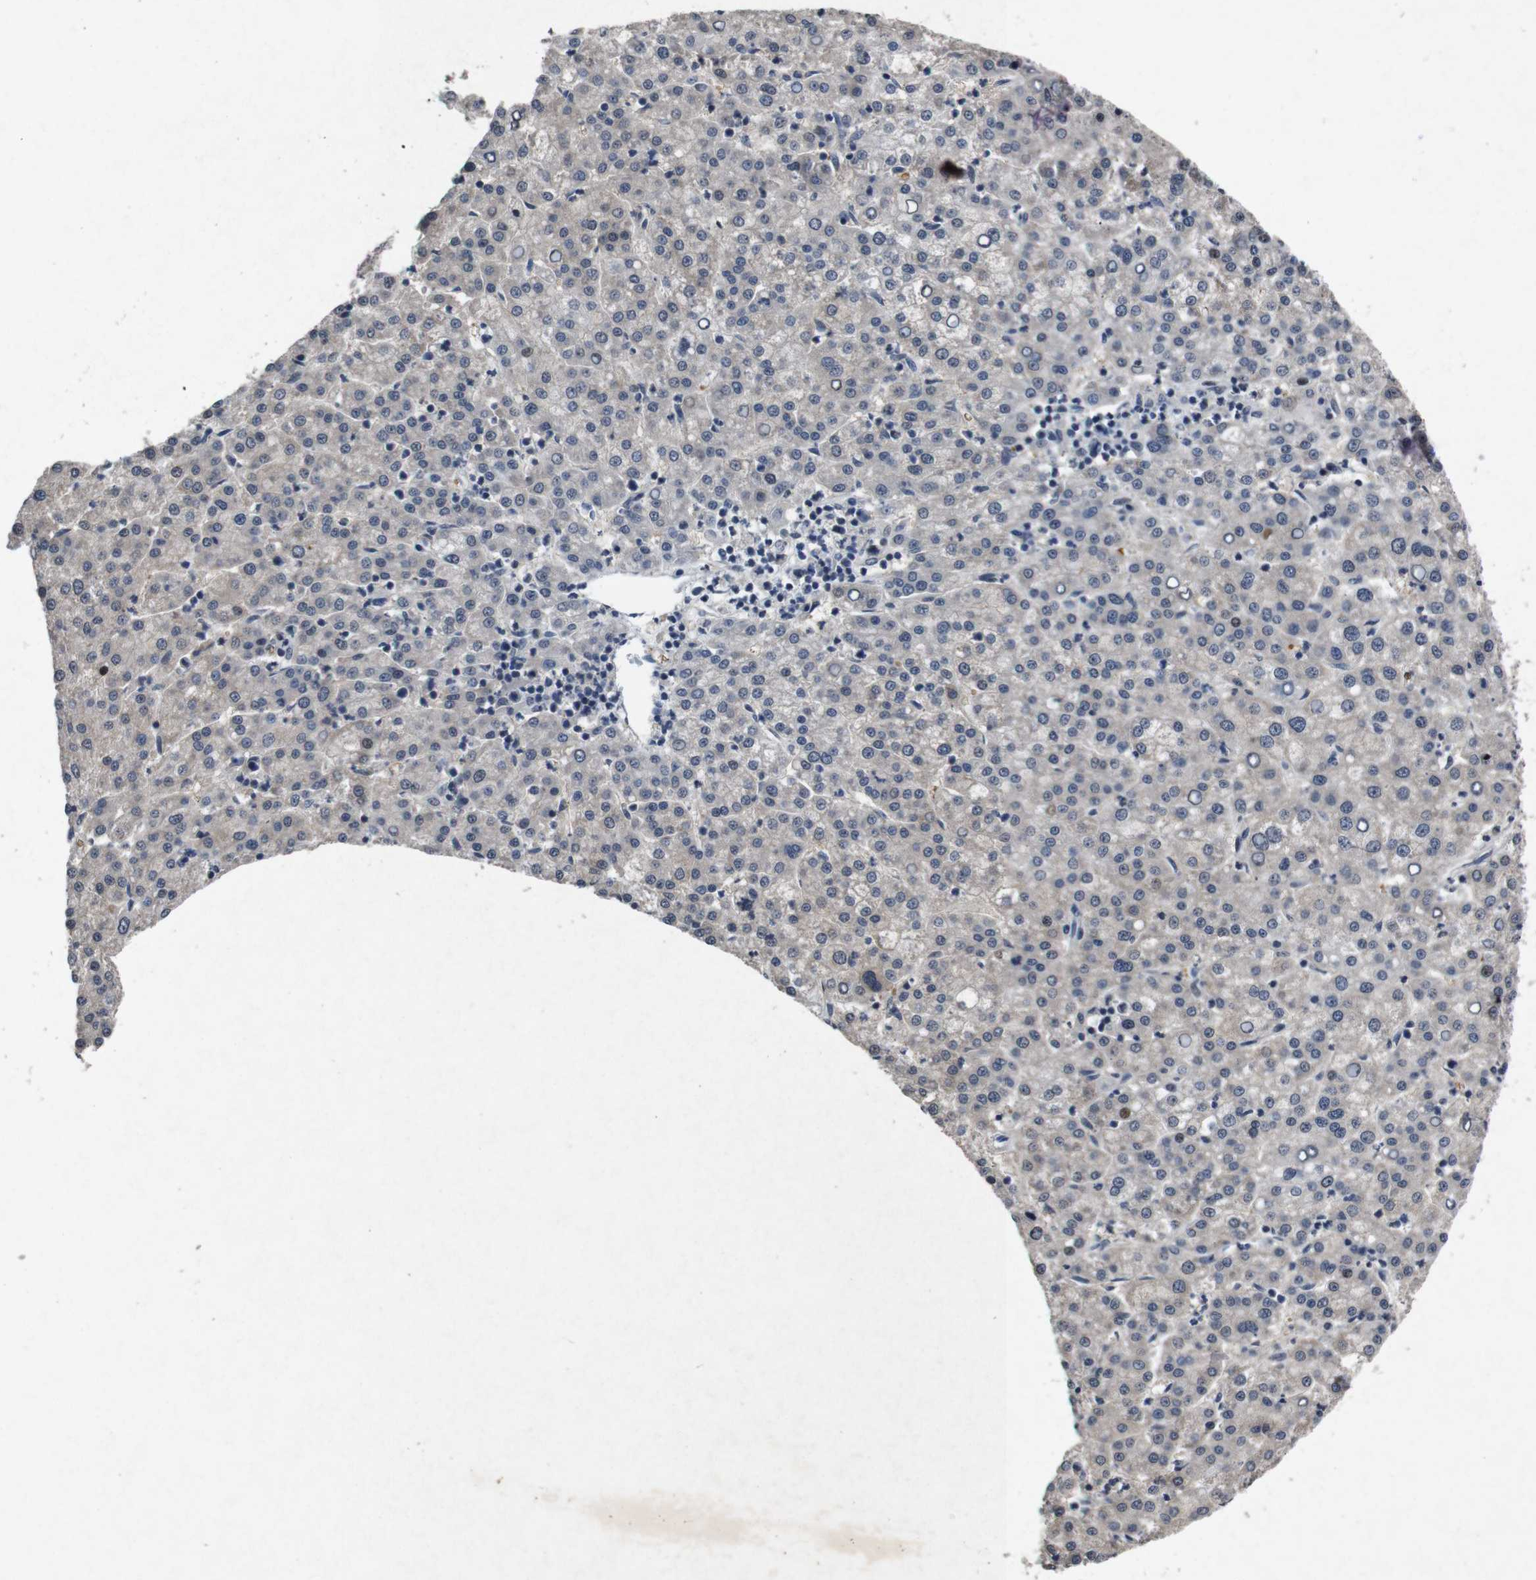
{"staining": {"intensity": "negative", "quantity": "none", "location": "none"}, "tissue": "liver cancer", "cell_type": "Tumor cells", "image_type": "cancer", "snomed": [{"axis": "morphology", "description": "Carcinoma, Hepatocellular, NOS"}, {"axis": "topography", "description": "Liver"}], "caption": "This is a photomicrograph of IHC staining of liver hepatocellular carcinoma, which shows no positivity in tumor cells.", "gene": "AKT3", "patient": {"sex": "female", "age": 58}}